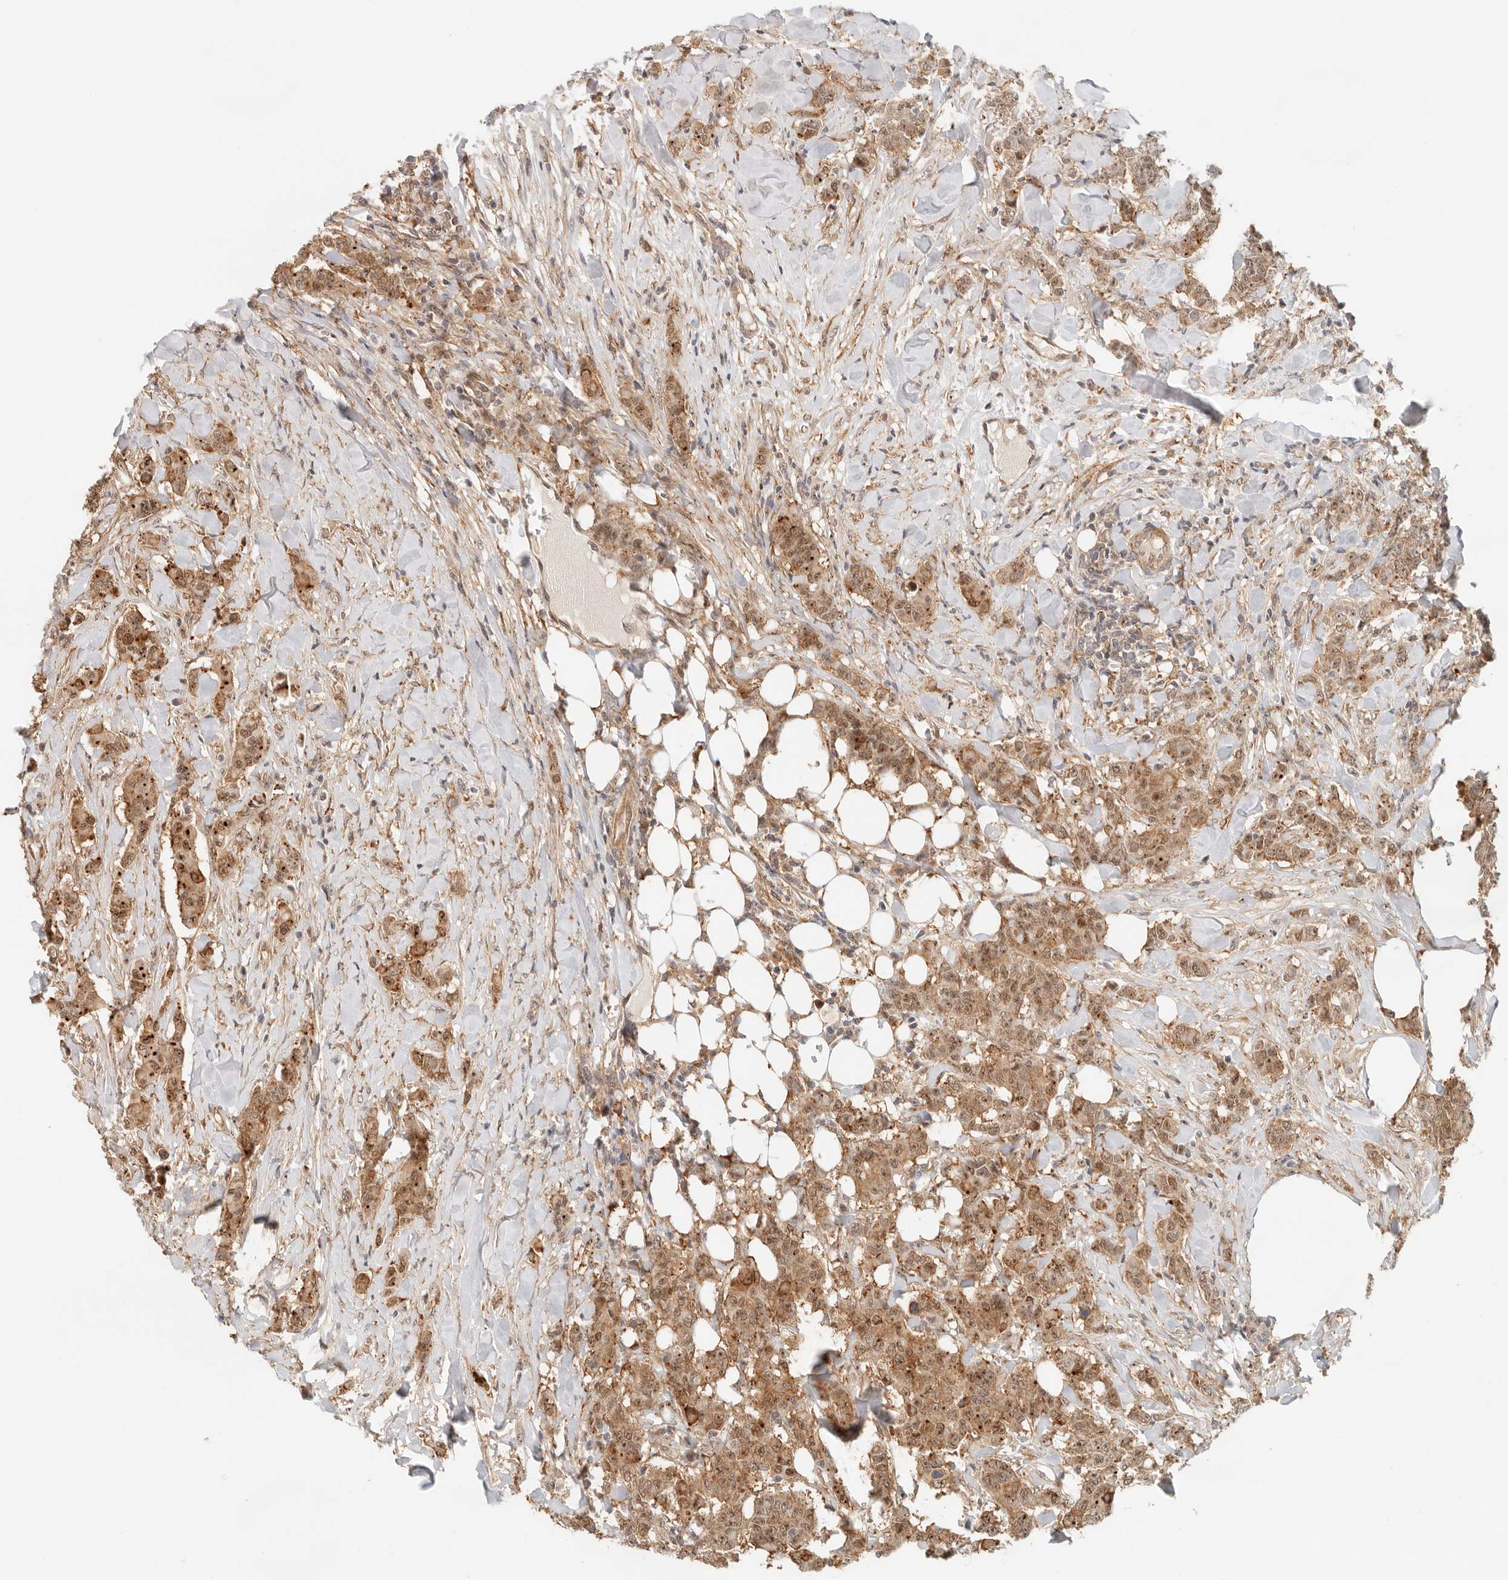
{"staining": {"intensity": "moderate", "quantity": ">75%", "location": "cytoplasmic/membranous,nuclear"}, "tissue": "breast cancer", "cell_type": "Tumor cells", "image_type": "cancer", "snomed": [{"axis": "morphology", "description": "Duct carcinoma"}, {"axis": "topography", "description": "Breast"}], "caption": "A high-resolution image shows immunohistochemistry (IHC) staining of intraductal carcinoma (breast), which demonstrates moderate cytoplasmic/membranous and nuclear staining in about >75% of tumor cells.", "gene": "HEXD", "patient": {"sex": "female", "age": 40}}